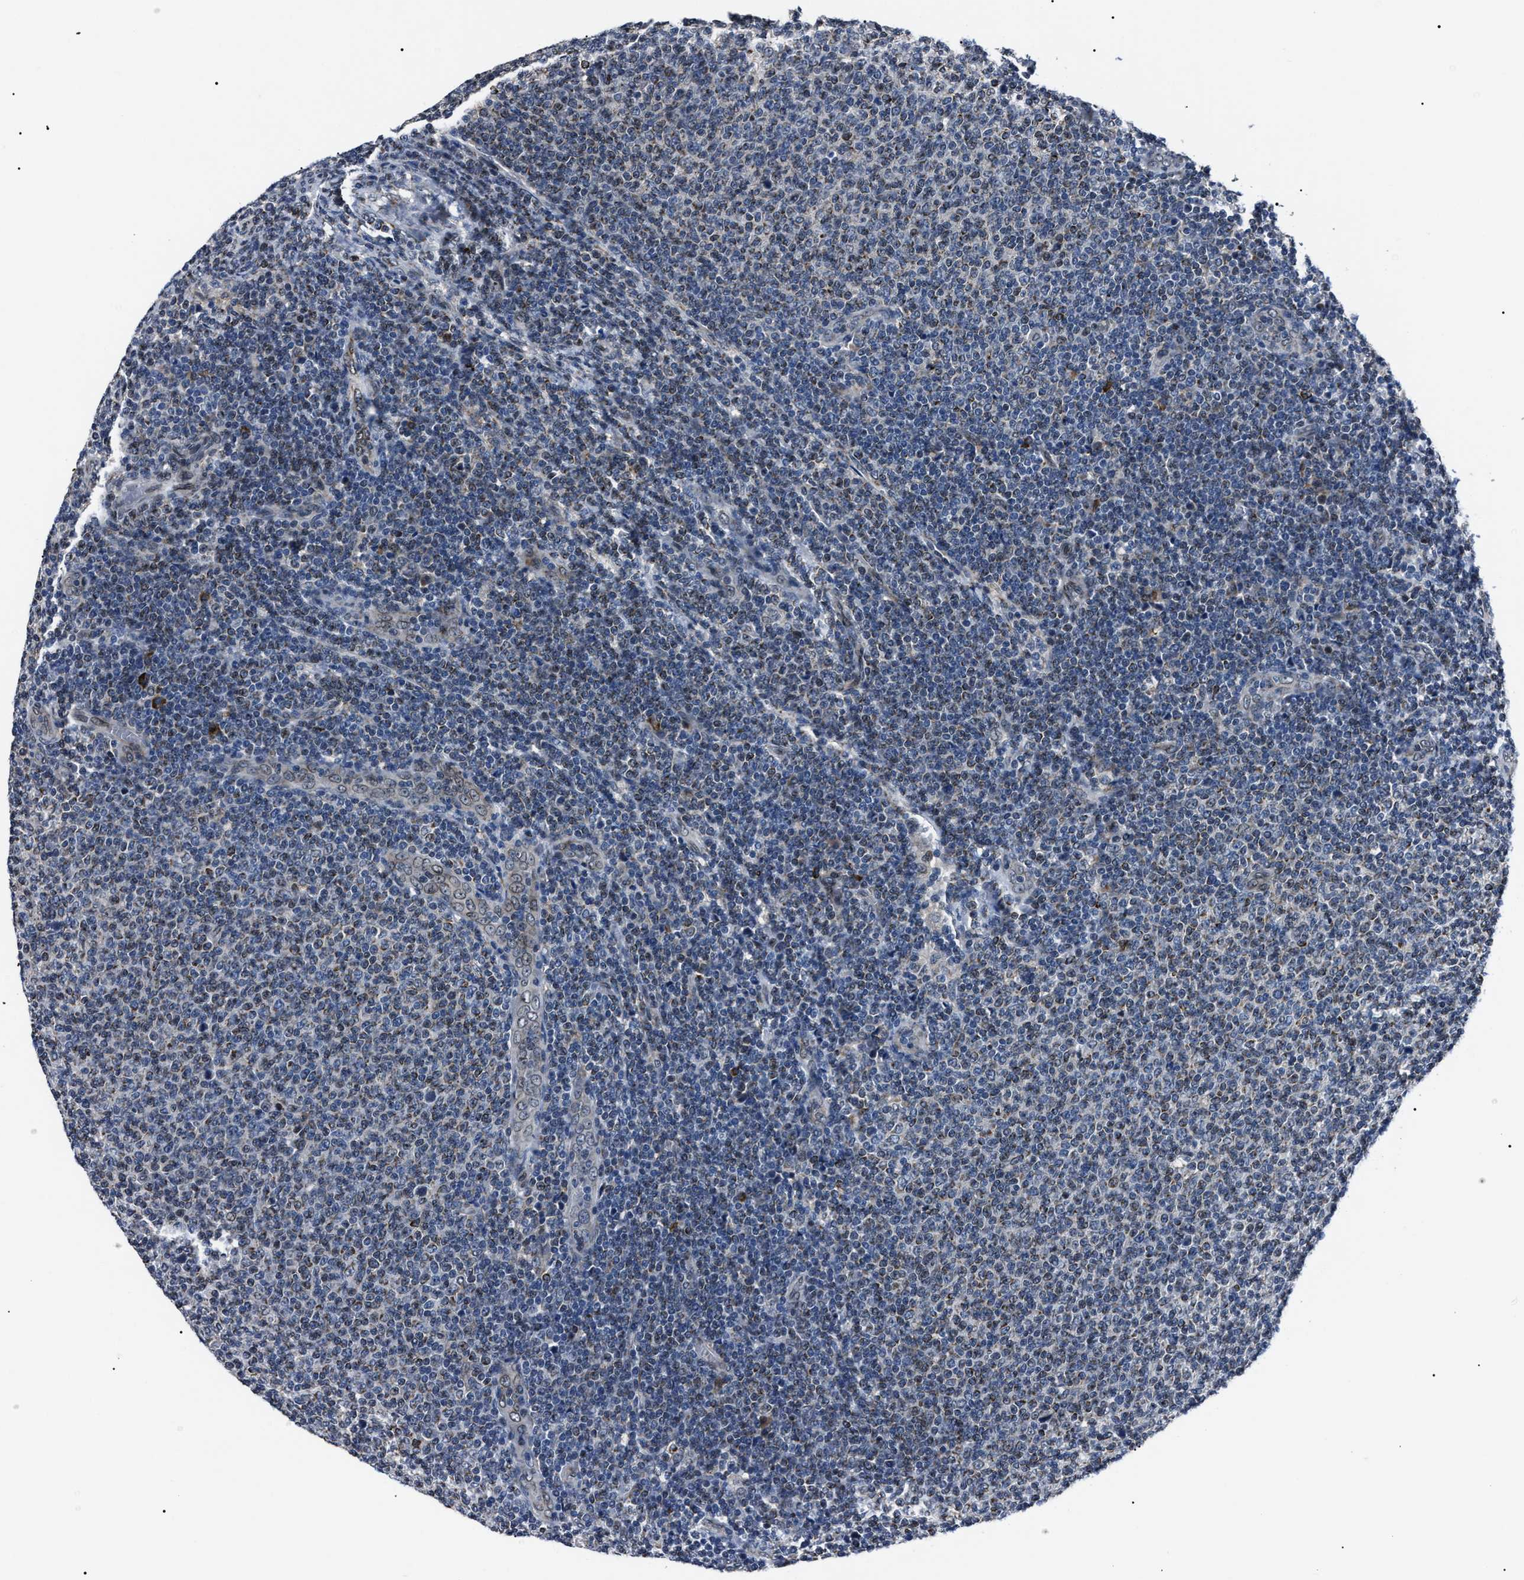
{"staining": {"intensity": "weak", "quantity": "<25%", "location": "cytoplasmic/membranous"}, "tissue": "lymphoma", "cell_type": "Tumor cells", "image_type": "cancer", "snomed": [{"axis": "morphology", "description": "Malignant lymphoma, non-Hodgkin's type, Low grade"}, {"axis": "topography", "description": "Lymph node"}], "caption": "Histopathology image shows no protein staining in tumor cells of low-grade malignant lymphoma, non-Hodgkin's type tissue. (DAB (3,3'-diaminobenzidine) IHC visualized using brightfield microscopy, high magnification).", "gene": "LRRC14", "patient": {"sex": "male", "age": 66}}